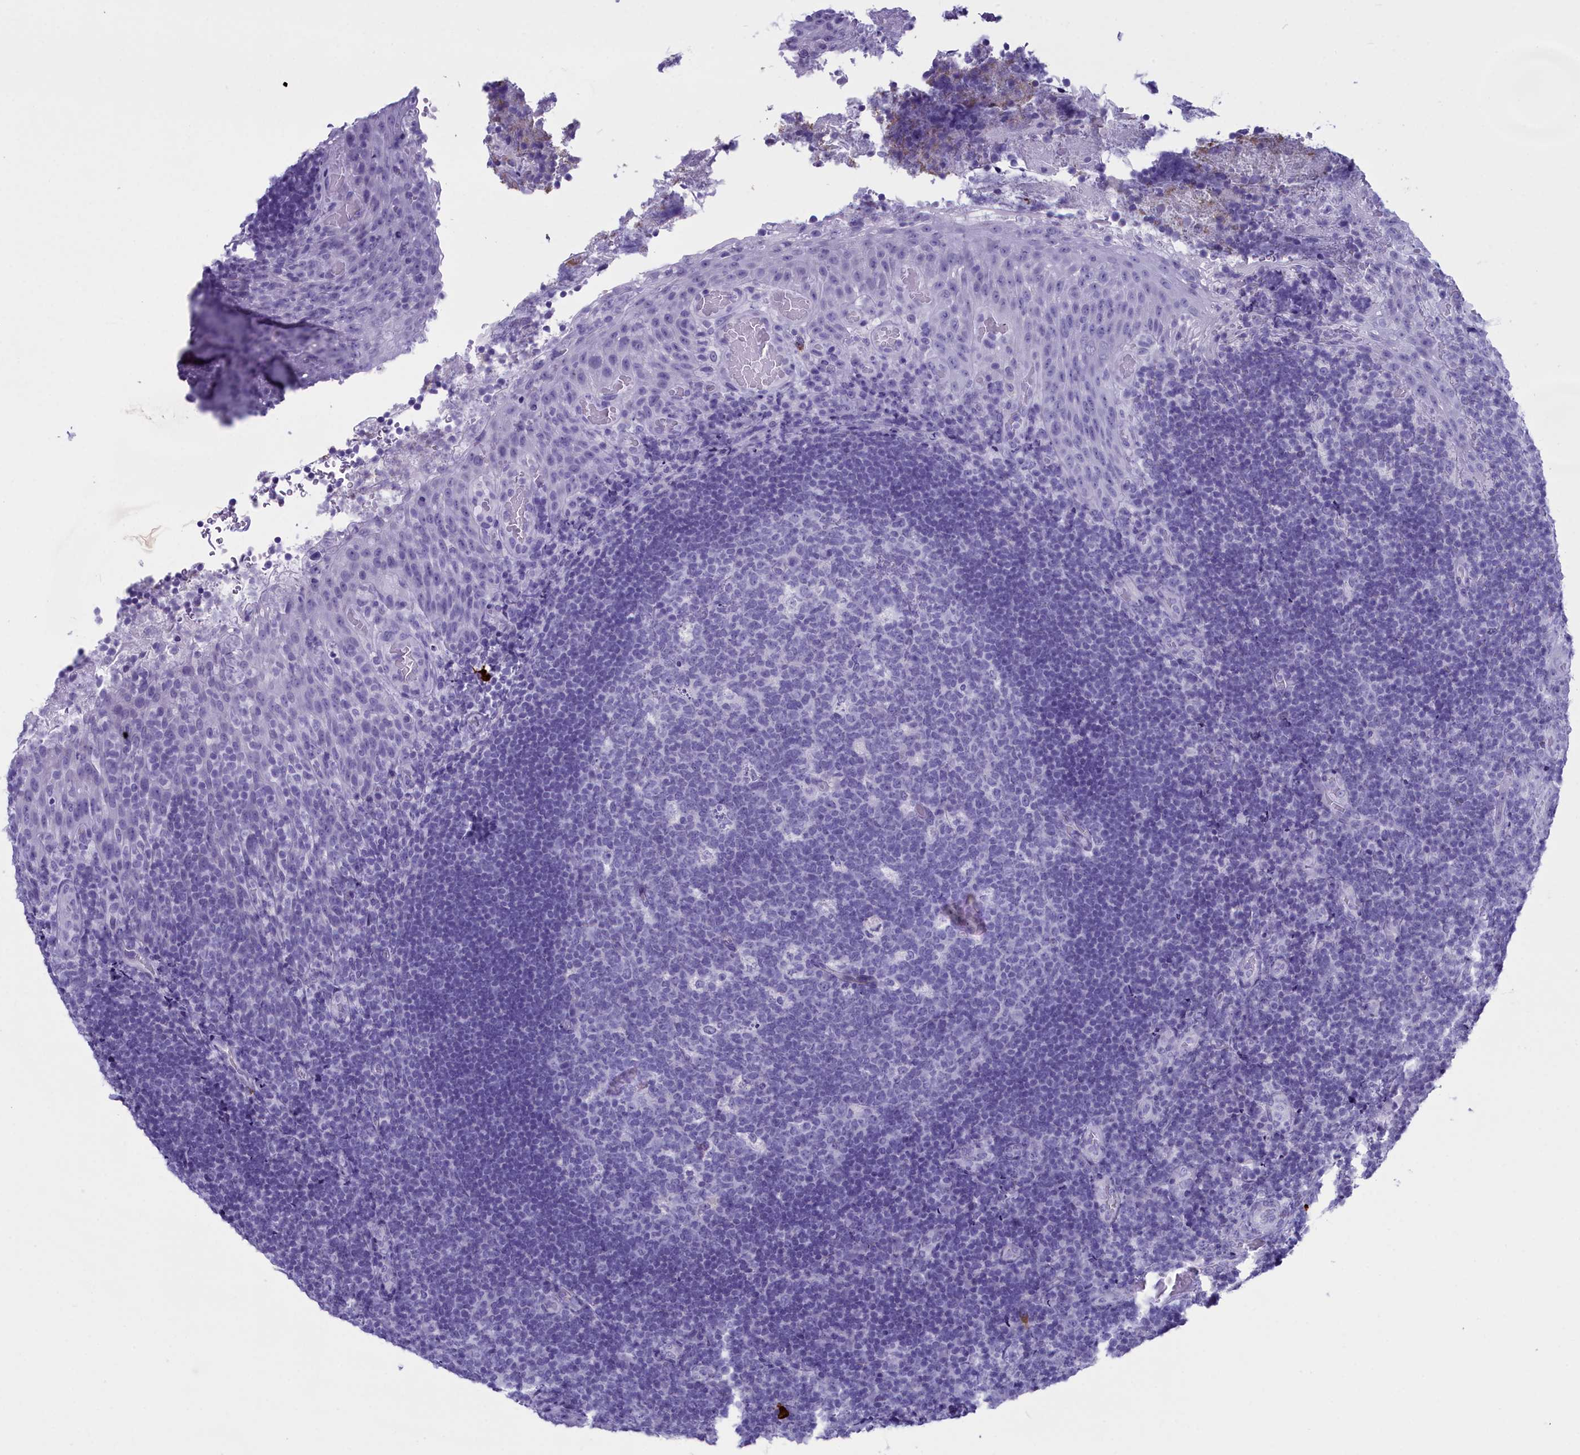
{"staining": {"intensity": "negative", "quantity": "none", "location": "none"}, "tissue": "tonsil", "cell_type": "Germinal center cells", "image_type": "normal", "snomed": [{"axis": "morphology", "description": "Normal tissue, NOS"}, {"axis": "topography", "description": "Tonsil"}], "caption": "Immunohistochemistry (IHC) photomicrograph of normal tonsil: human tonsil stained with DAB exhibits no significant protein positivity in germinal center cells.", "gene": "MAP6", "patient": {"sex": "male", "age": 17}}